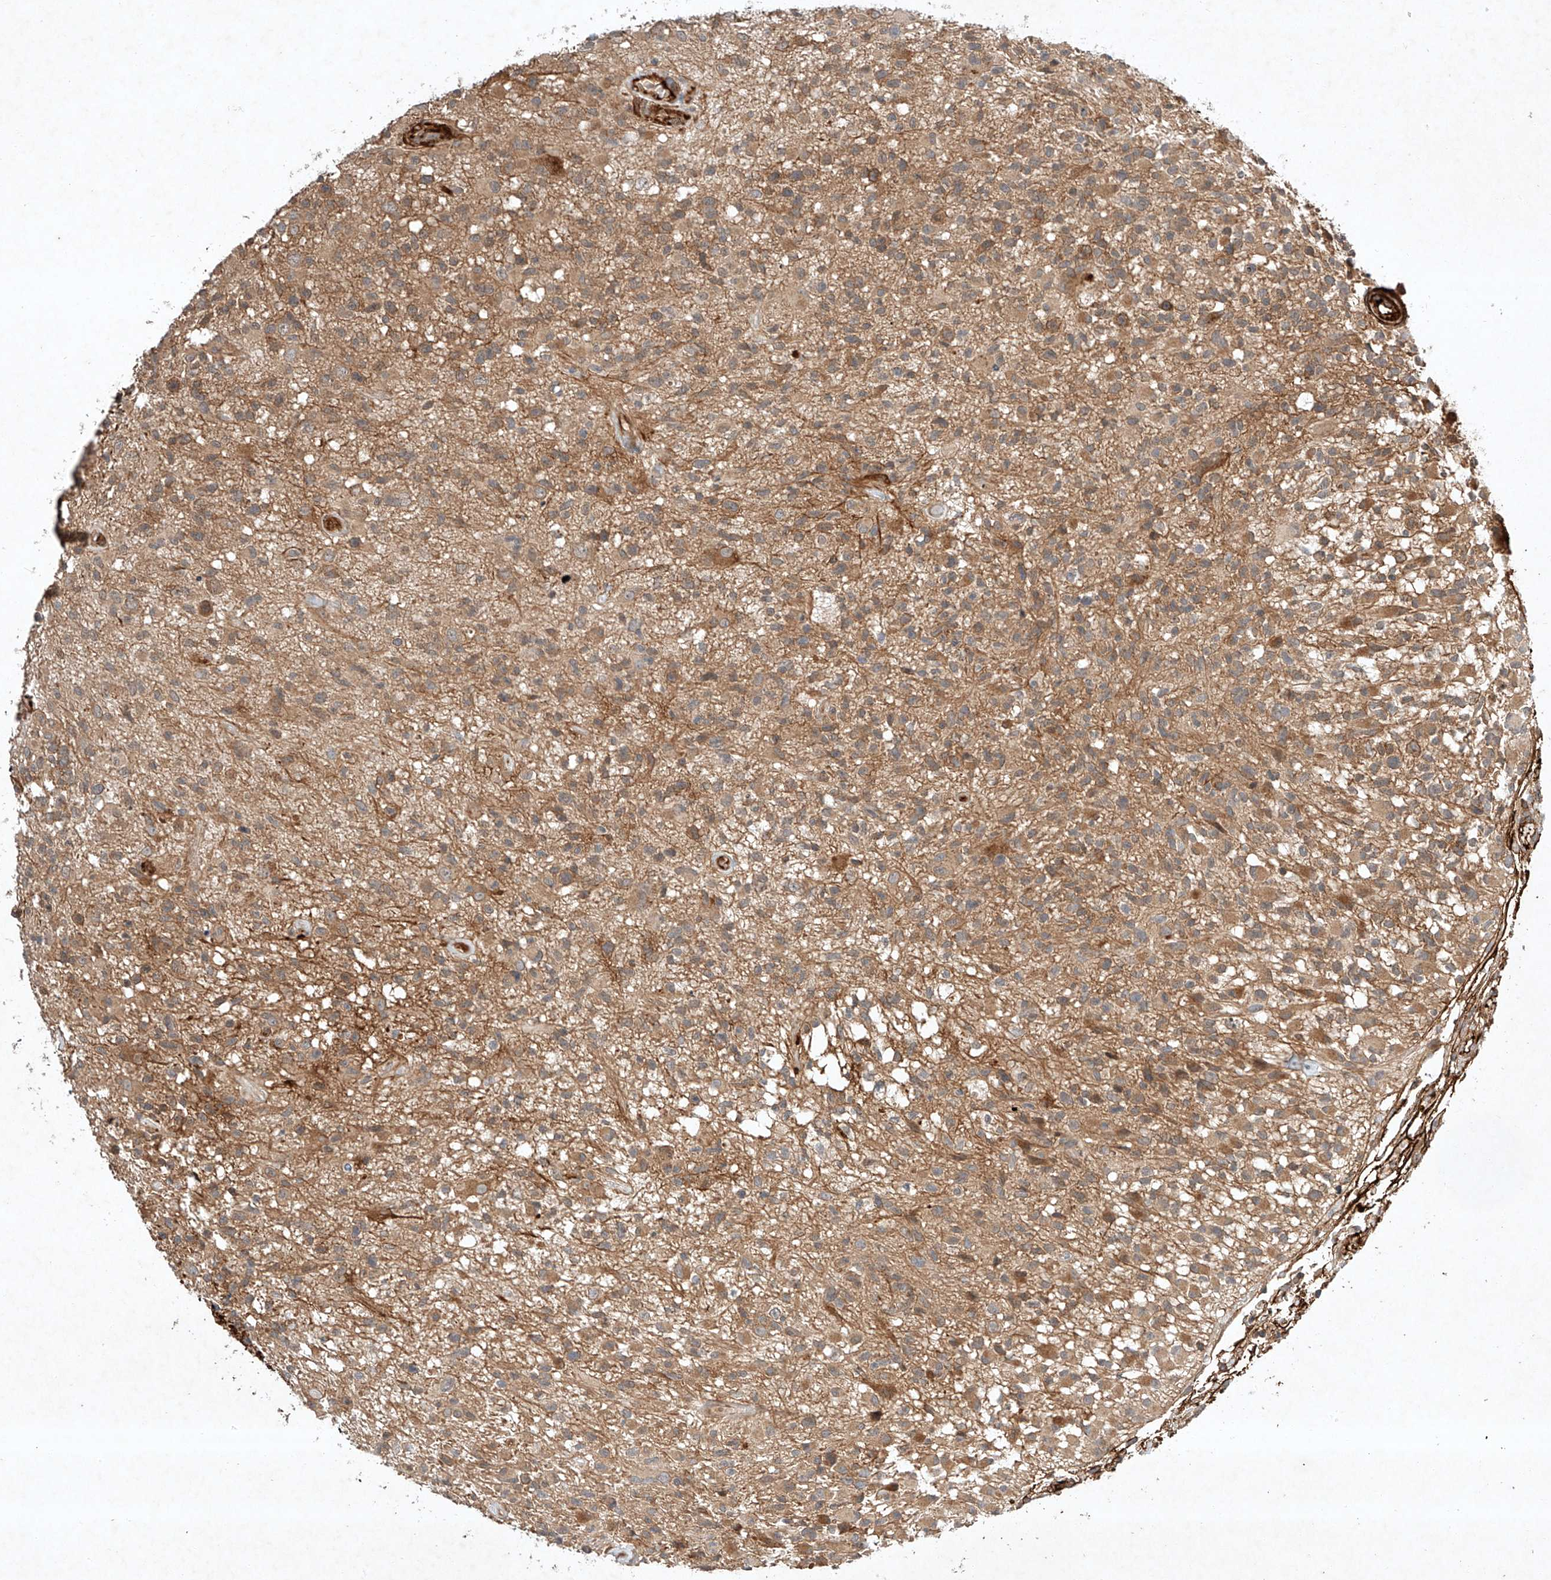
{"staining": {"intensity": "weak", "quantity": "25%-75%", "location": "cytoplasmic/membranous"}, "tissue": "glioma", "cell_type": "Tumor cells", "image_type": "cancer", "snomed": [{"axis": "morphology", "description": "Glioma, malignant, High grade"}, {"axis": "morphology", "description": "Glioblastoma, NOS"}, {"axis": "topography", "description": "Brain"}], "caption": "This image demonstrates glioma stained with immunohistochemistry (IHC) to label a protein in brown. The cytoplasmic/membranous of tumor cells show weak positivity for the protein. Nuclei are counter-stained blue.", "gene": "ARHGAP33", "patient": {"sex": "male", "age": 60}}